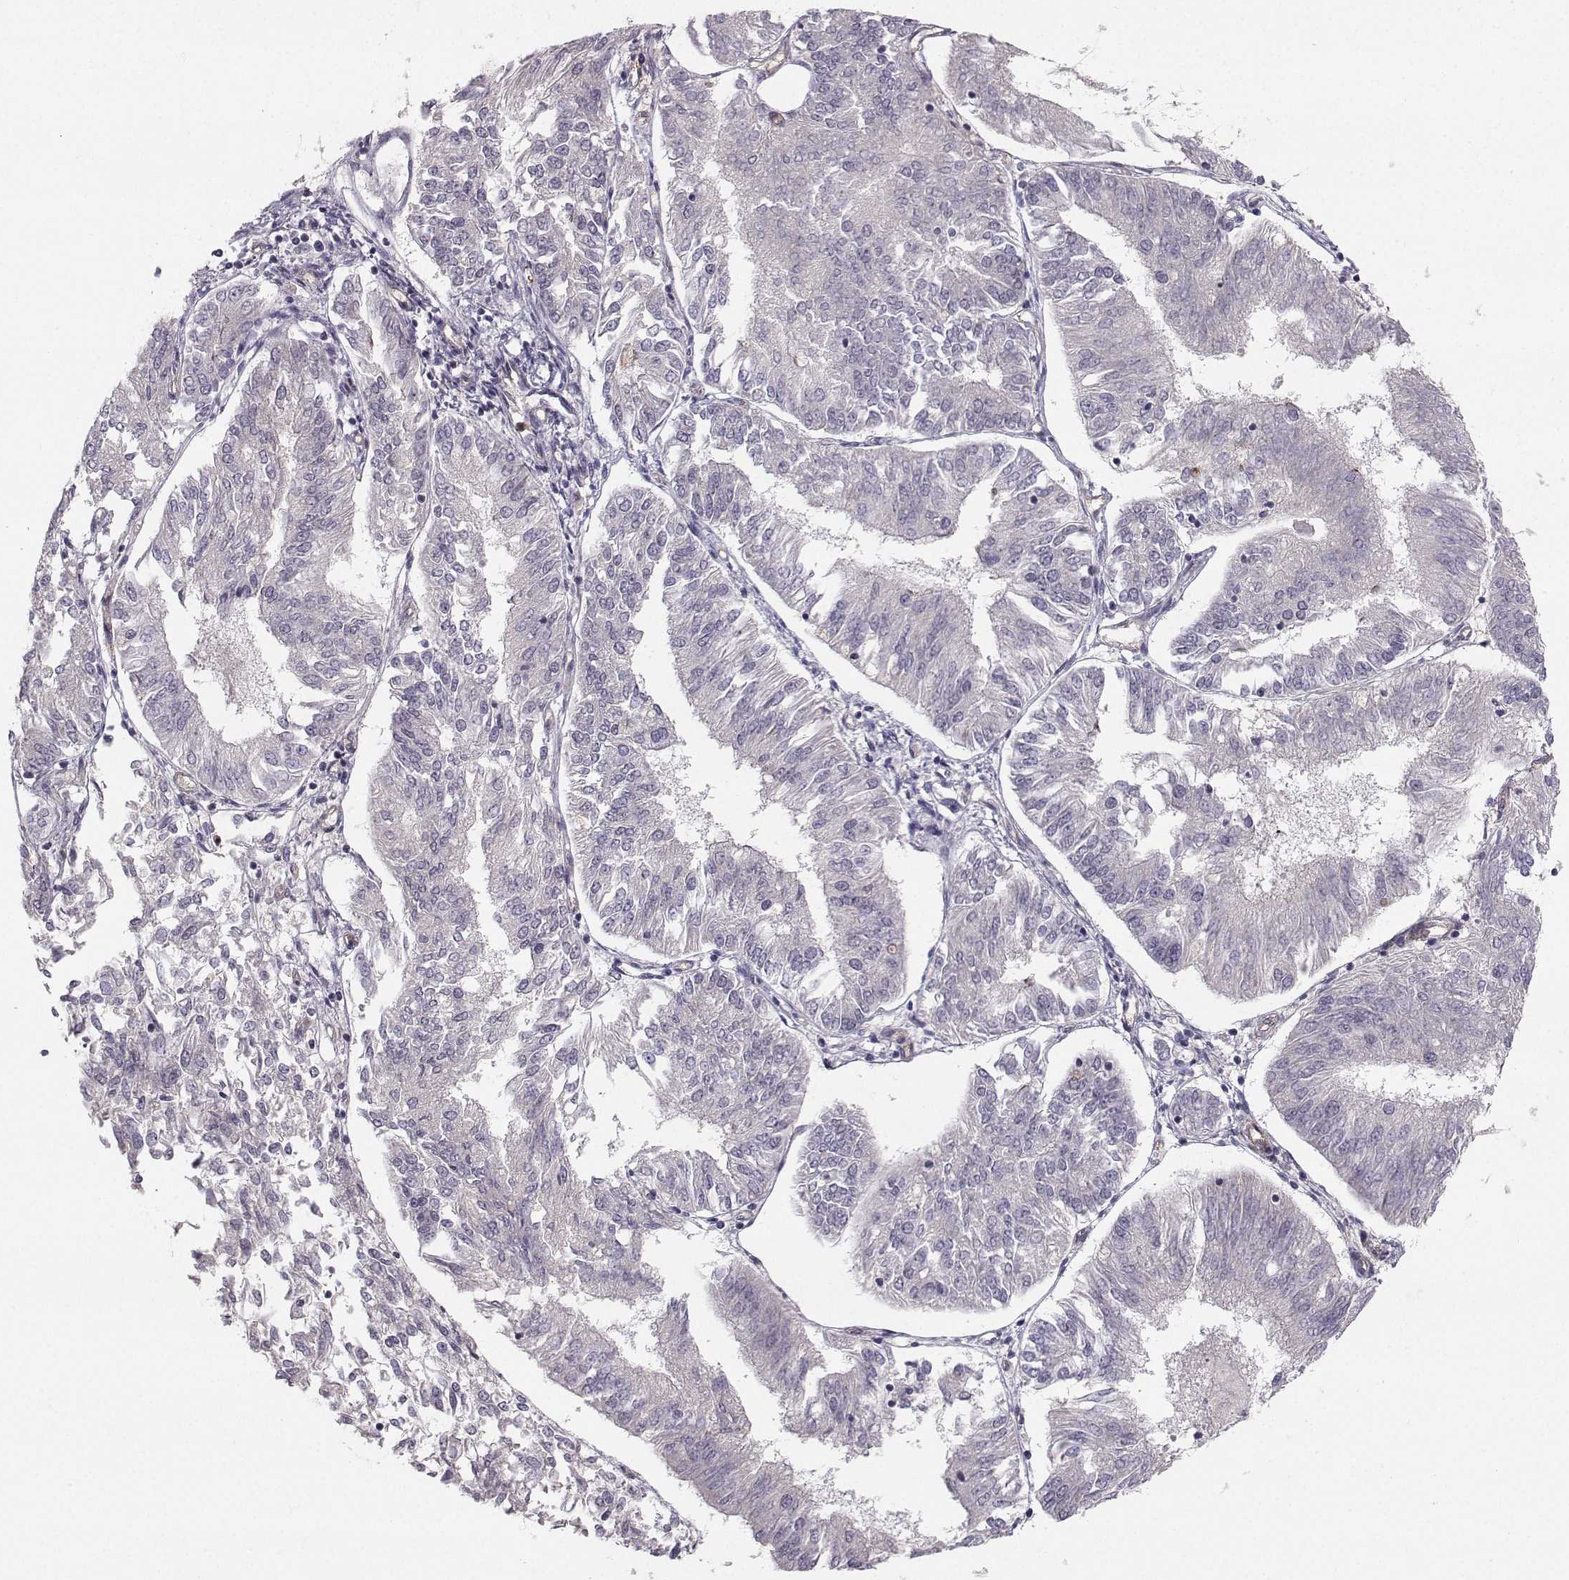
{"staining": {"intensity": "negative", "quantity": "none", "location": "none"}, "tissue": "endometrial cancer", "cell_type": "Tumor cells", "image_type": "cancer", "snomed": [{"axis": "morphology", "description": "Adenocarcinoma, NOS"}, {"axis": "topography", "description": "Endometrium"}], "caption": "Tumor cells show no significant protein positivity in endometrial cancer.", "gene": "OPRD1", "patient": {"sex": "female", "age": 58}}